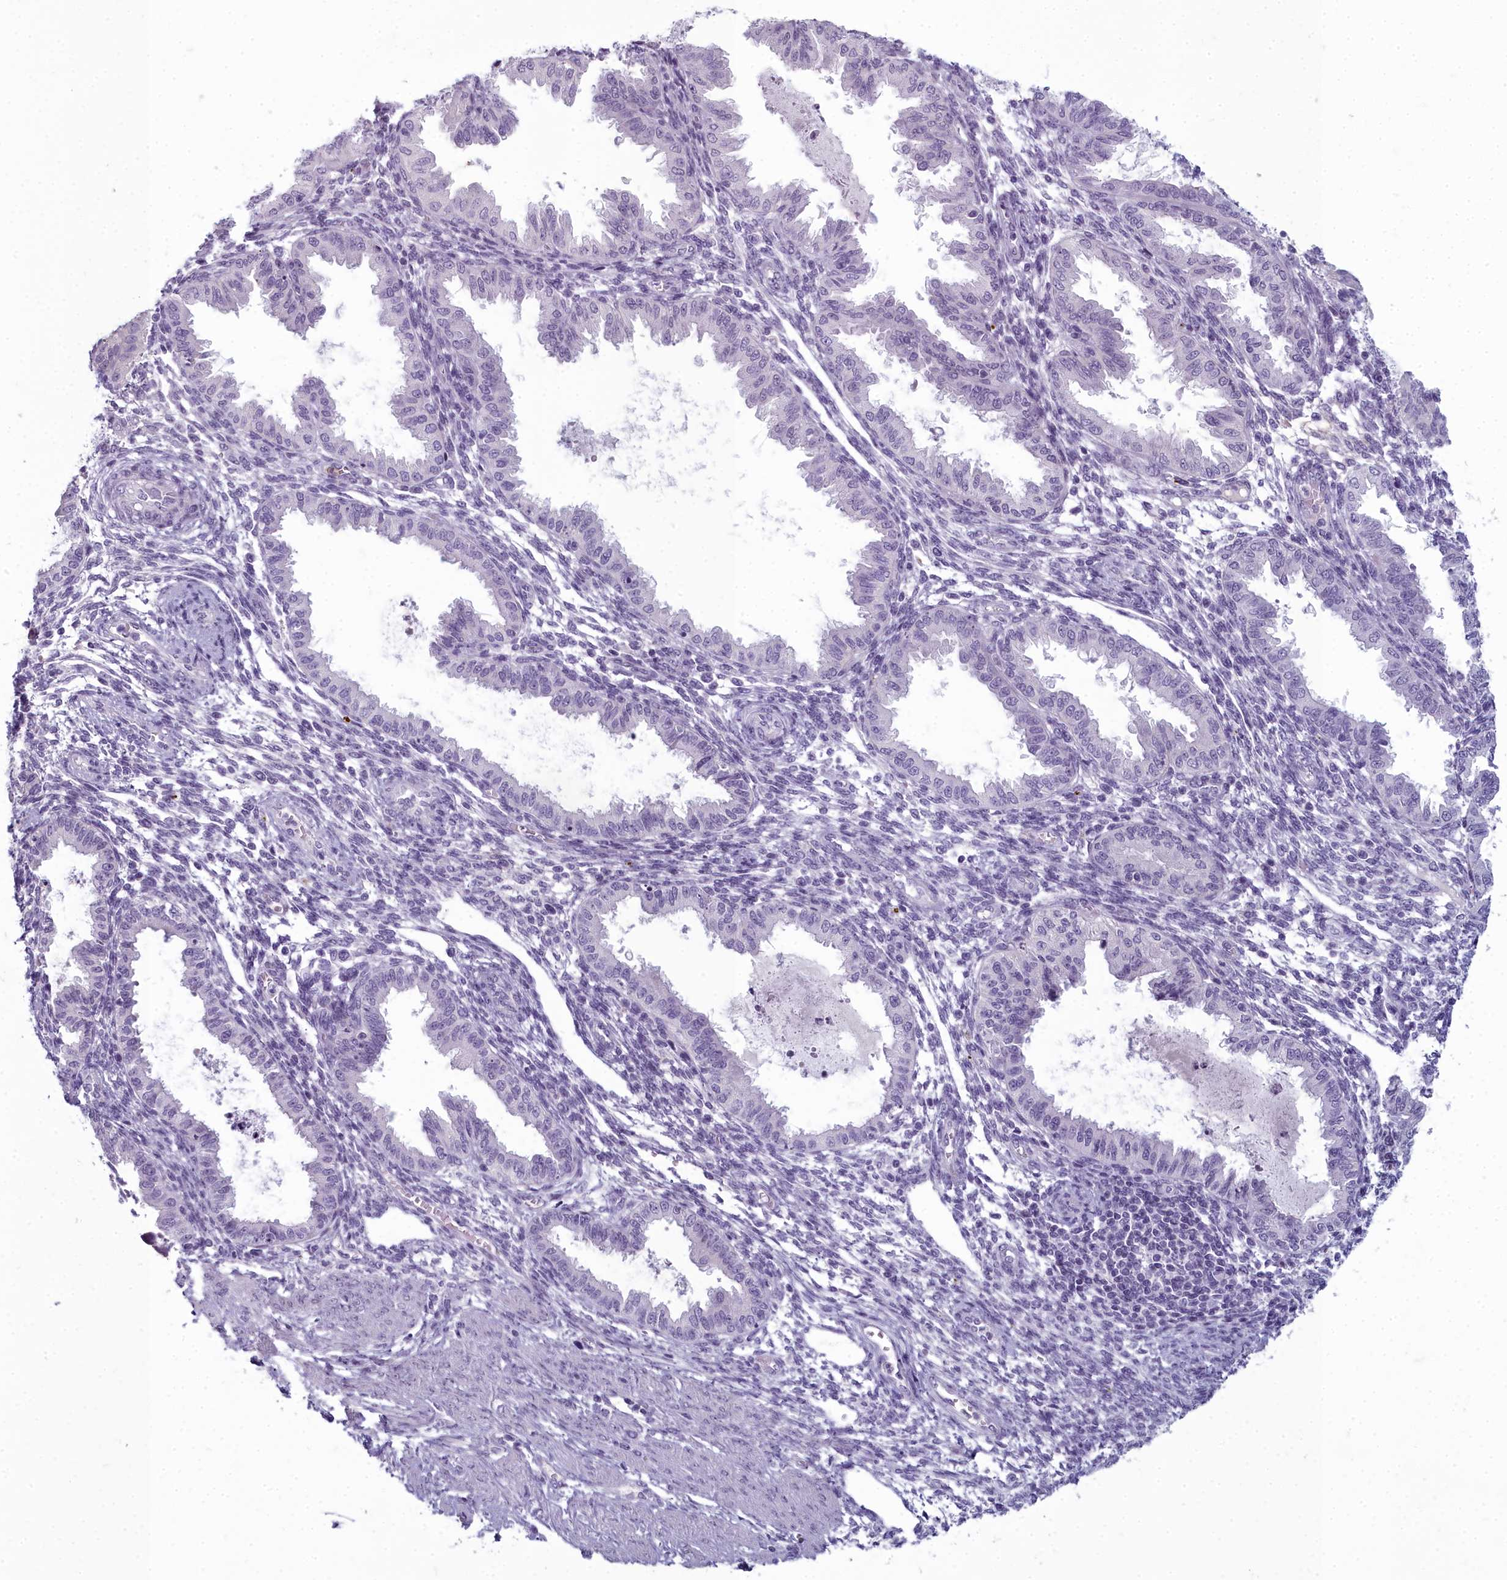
{"staining": {"intensity": "negative", "quantity": "none", "location": "none"}, "tissue": "endometrium", "cell_type": "Cells in endometrial stroma", "image_type": "normal", "snomed": [{"axis": "morphology", "description": "Normal tissue, NOS"}, {"axis": "topography", "description": "Endometrium"}], "caption": "IHC of normal human endometrium exhibits no expression in cells in endometrial stroma. (Brightfield microscopy of DAB immunohistochemistry (IHC) at high magnification).", "gene": "INSYN2A", "patient": {"sex": "female", "age": 33}}